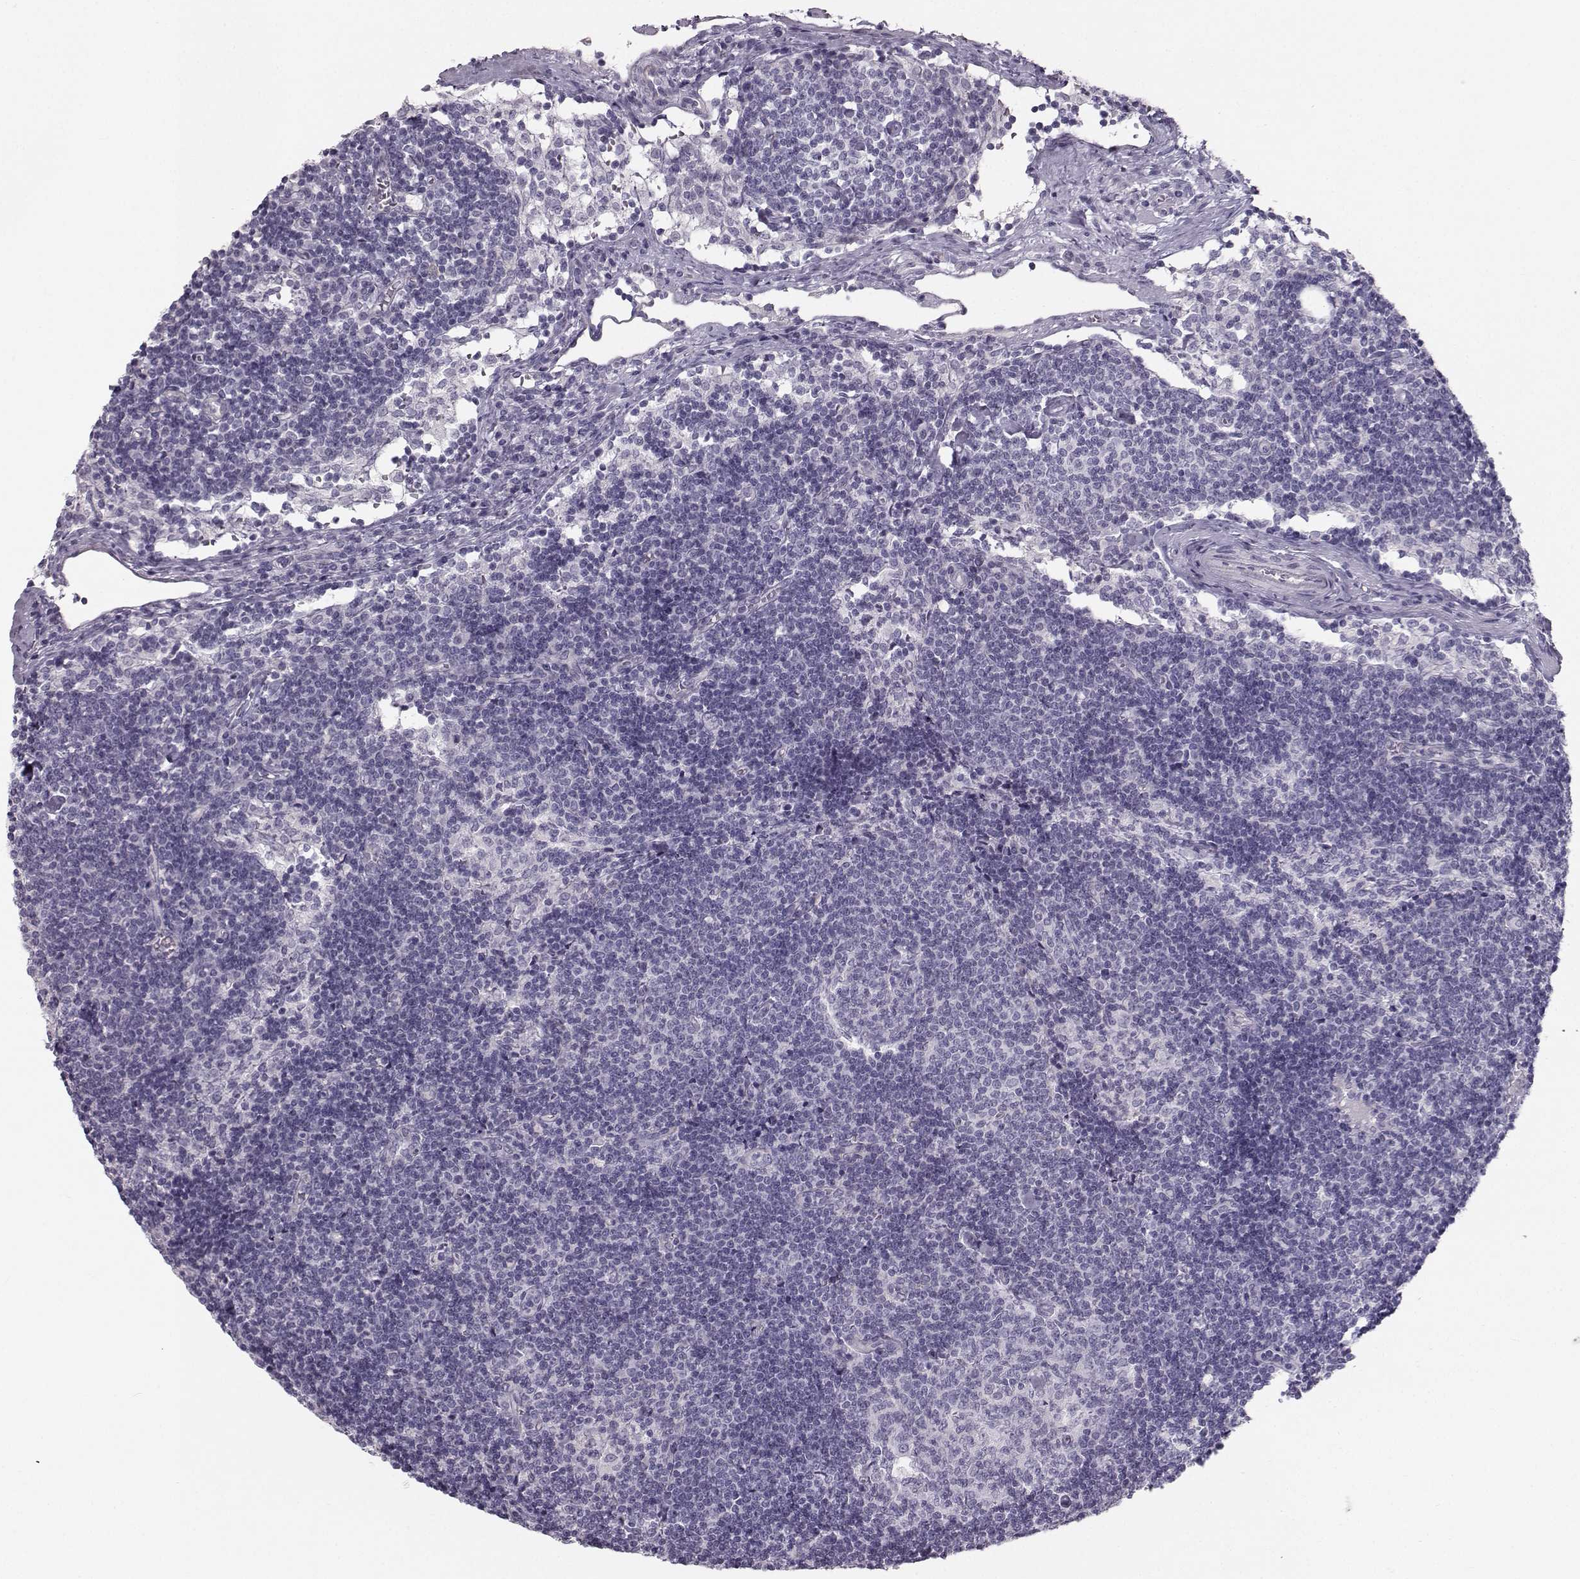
{"staining": {"intensity": "negative", "quantity": "none", "location": "none"}, "tissue": "lymph node", "cell_type": "Germinal center cells", "image_type": "normal", "snomed": [{"axis": "morphology", "description": "Normal tissue, NOS"}, {"axis": "topography", "description": "Lymph node"}], "caption": "Lymph node stained for a protein using immunohistochemistry (IHC) displays no positivity germinal center cells.", "gene": "CASR", "patient": {"sex": "female", "age": 34}}